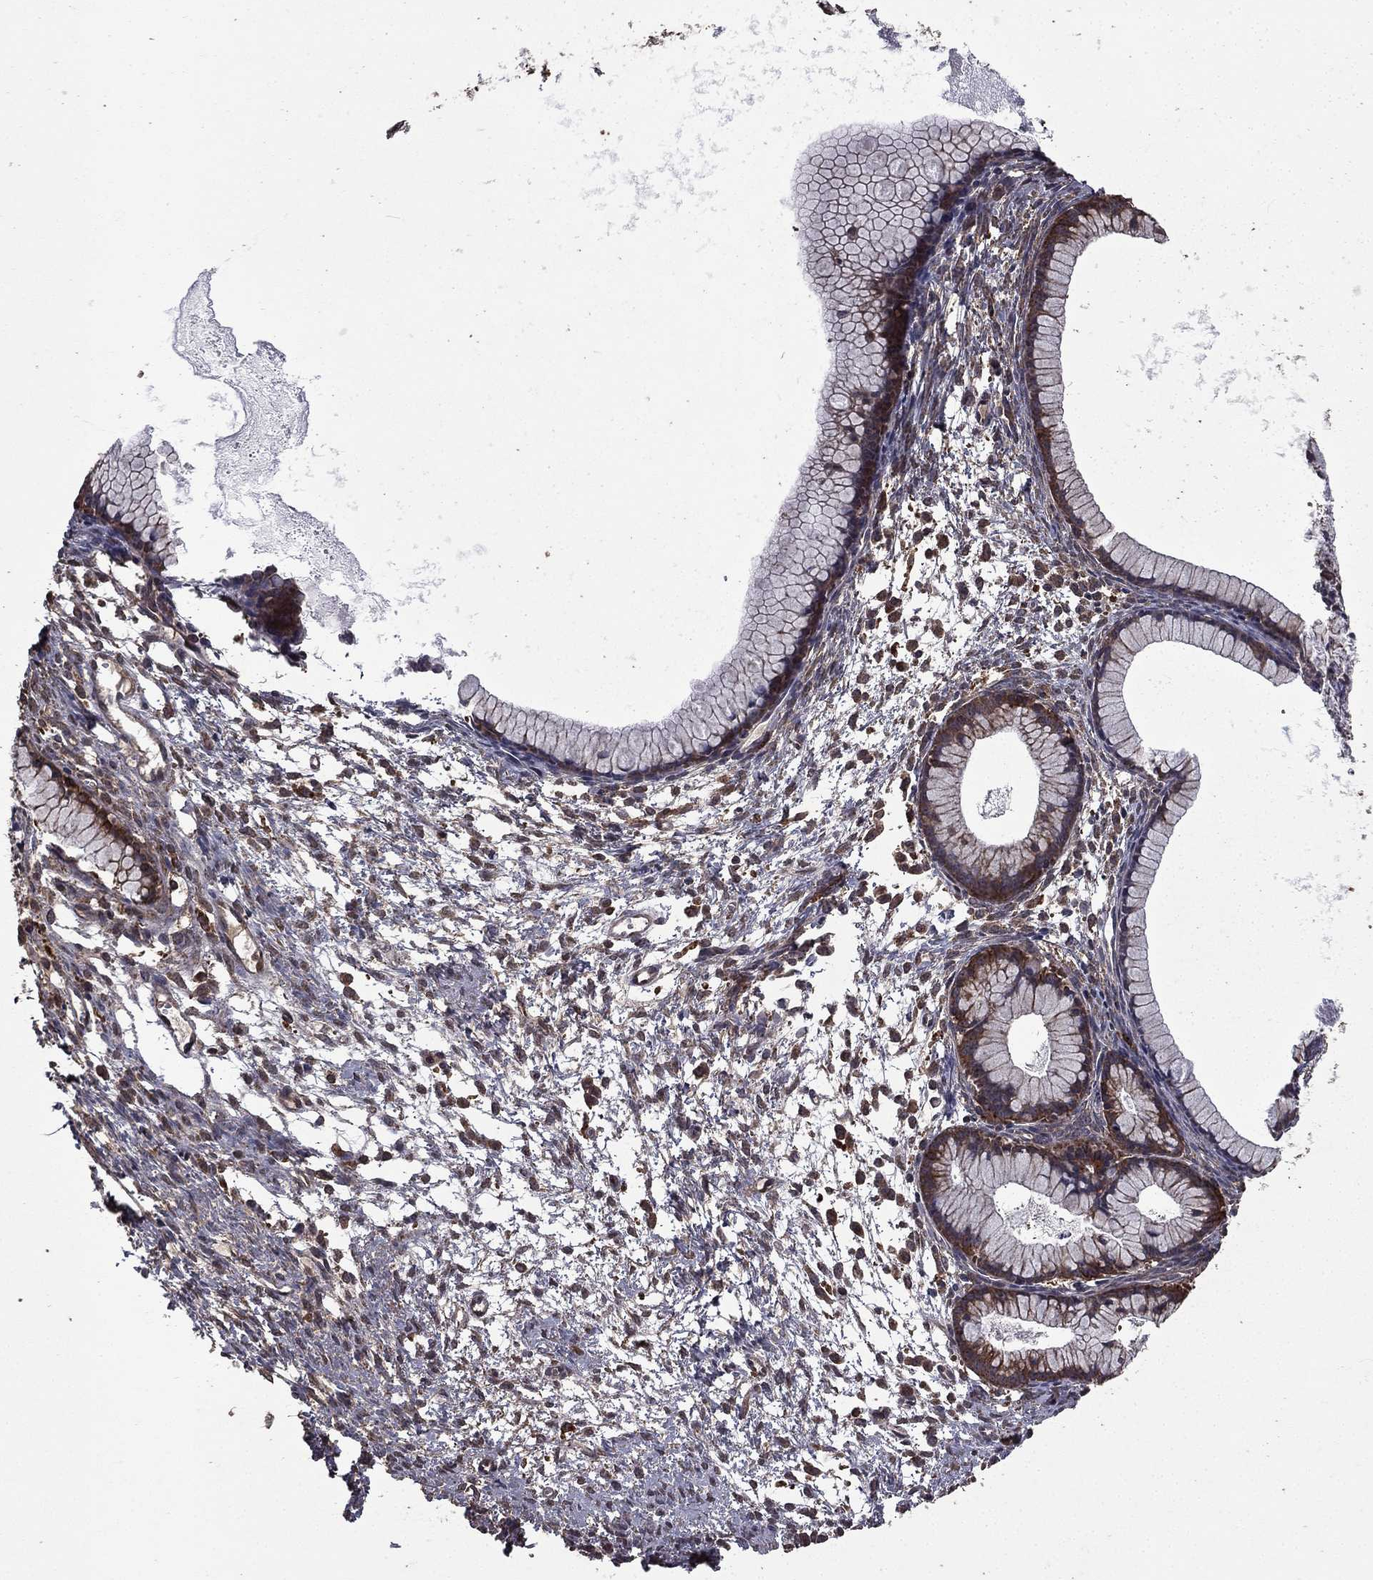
{"staining": {"intensity": "negative", "quantity": "none", "location": "none"}, "tissue": "ovarian cancer", "cell_type": "Tumor cells", "image_type": "cancer", "snomed": [{"axis": "morphology", "description": "Cystadenocarcinoma, mucinous, NOS"}, {"axis": "topography", "description": "Ovary"}], "caption": "The immunohistochemistry (IHC) histopathology image has no significant expression in tumor cells of ovarian cancer tissue.", "gene": "BIRC6", "patient": {"sex": "female", "age": 41}}